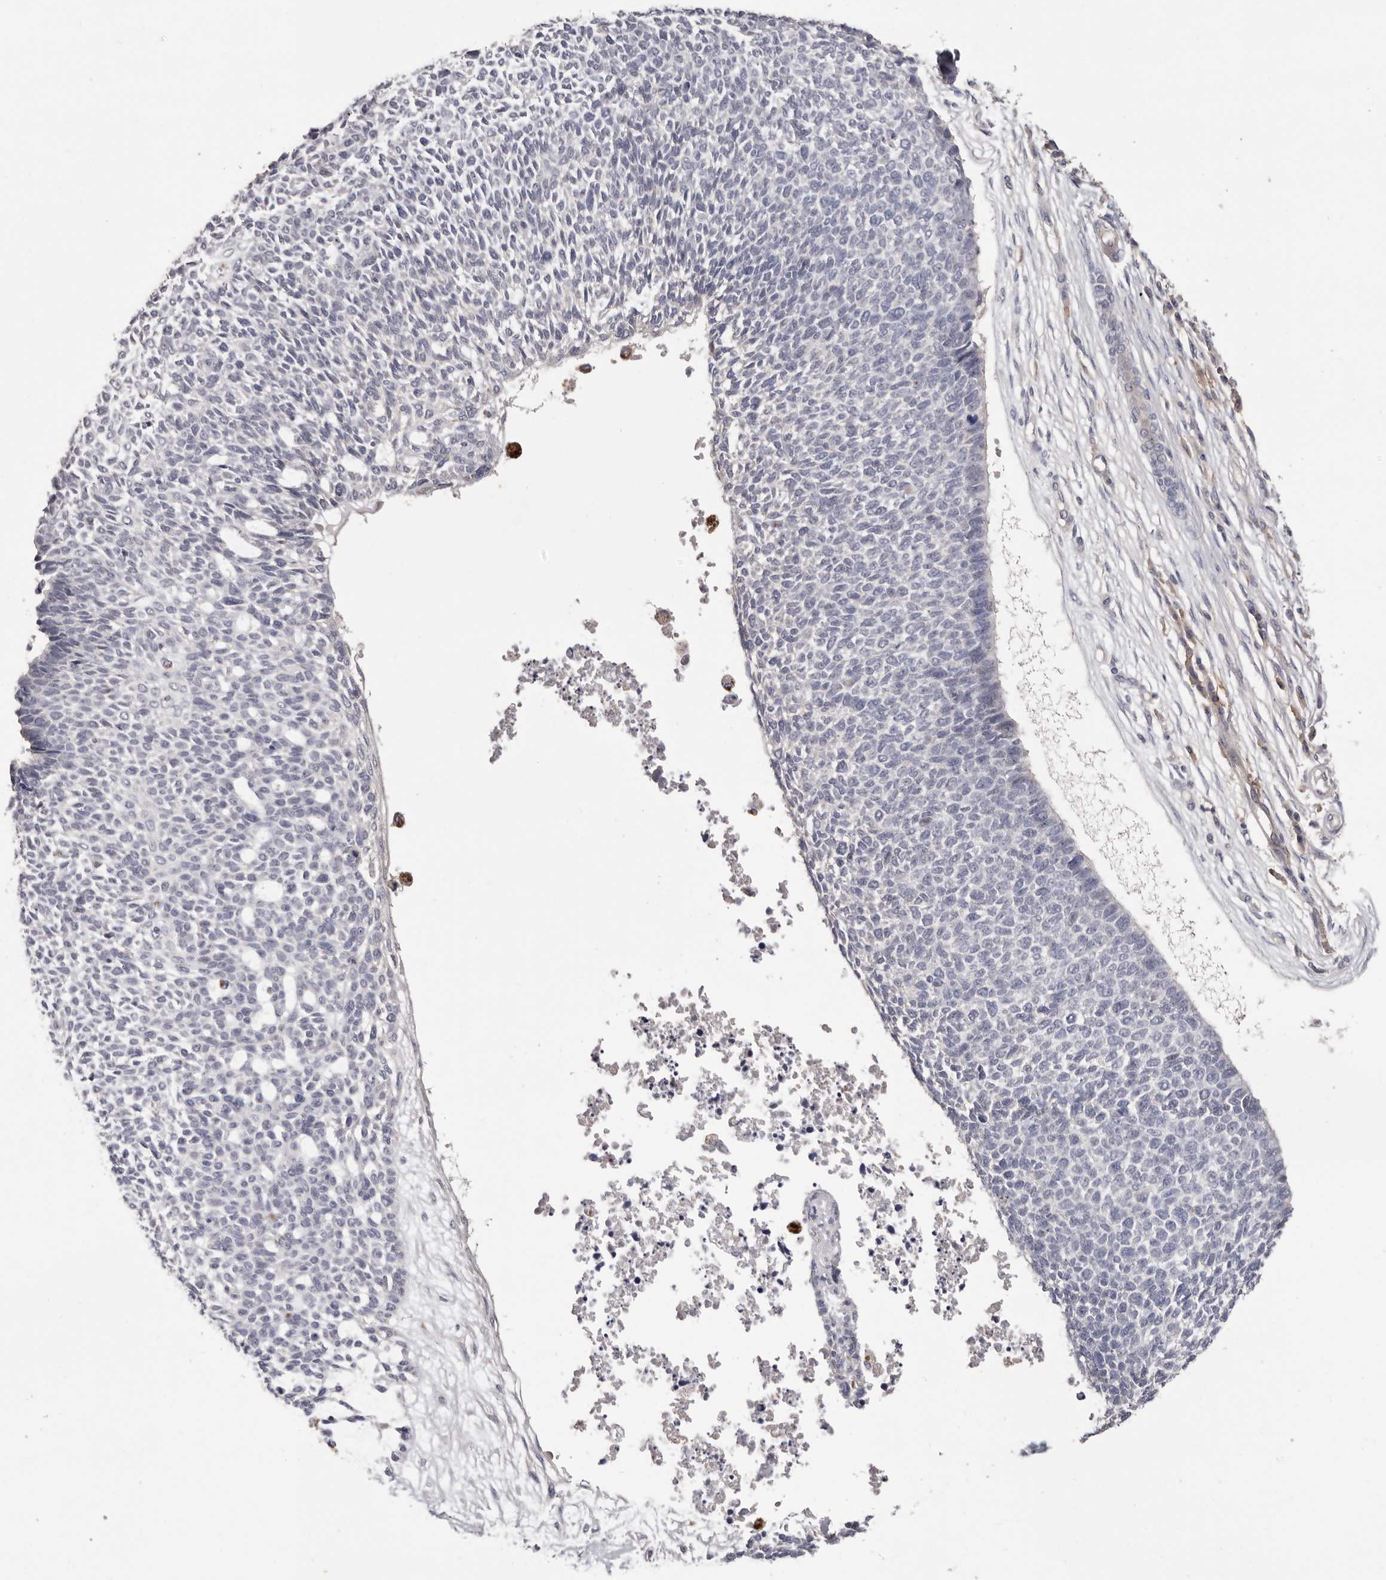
{"staining": {"intensity": "negative", "quantity": "none", "location": "none"}, "tissue": "skin cancer", "cell_type": "Tumor cells", "image_type": "cancer", "snomed": [{"axis": "morphology", "description": "Basal cell carcinoma"}, {"axis": "topography", "description": "Skin"}], "caption": "A high-resolution photomicrograph shows immunohistochemistry (IHC) staining of basal cell carcinoma (skin), which displays no significant expression in tumor cells.", "gene": "MMACHC", "patient": {"sex": "female", "age": 84}}